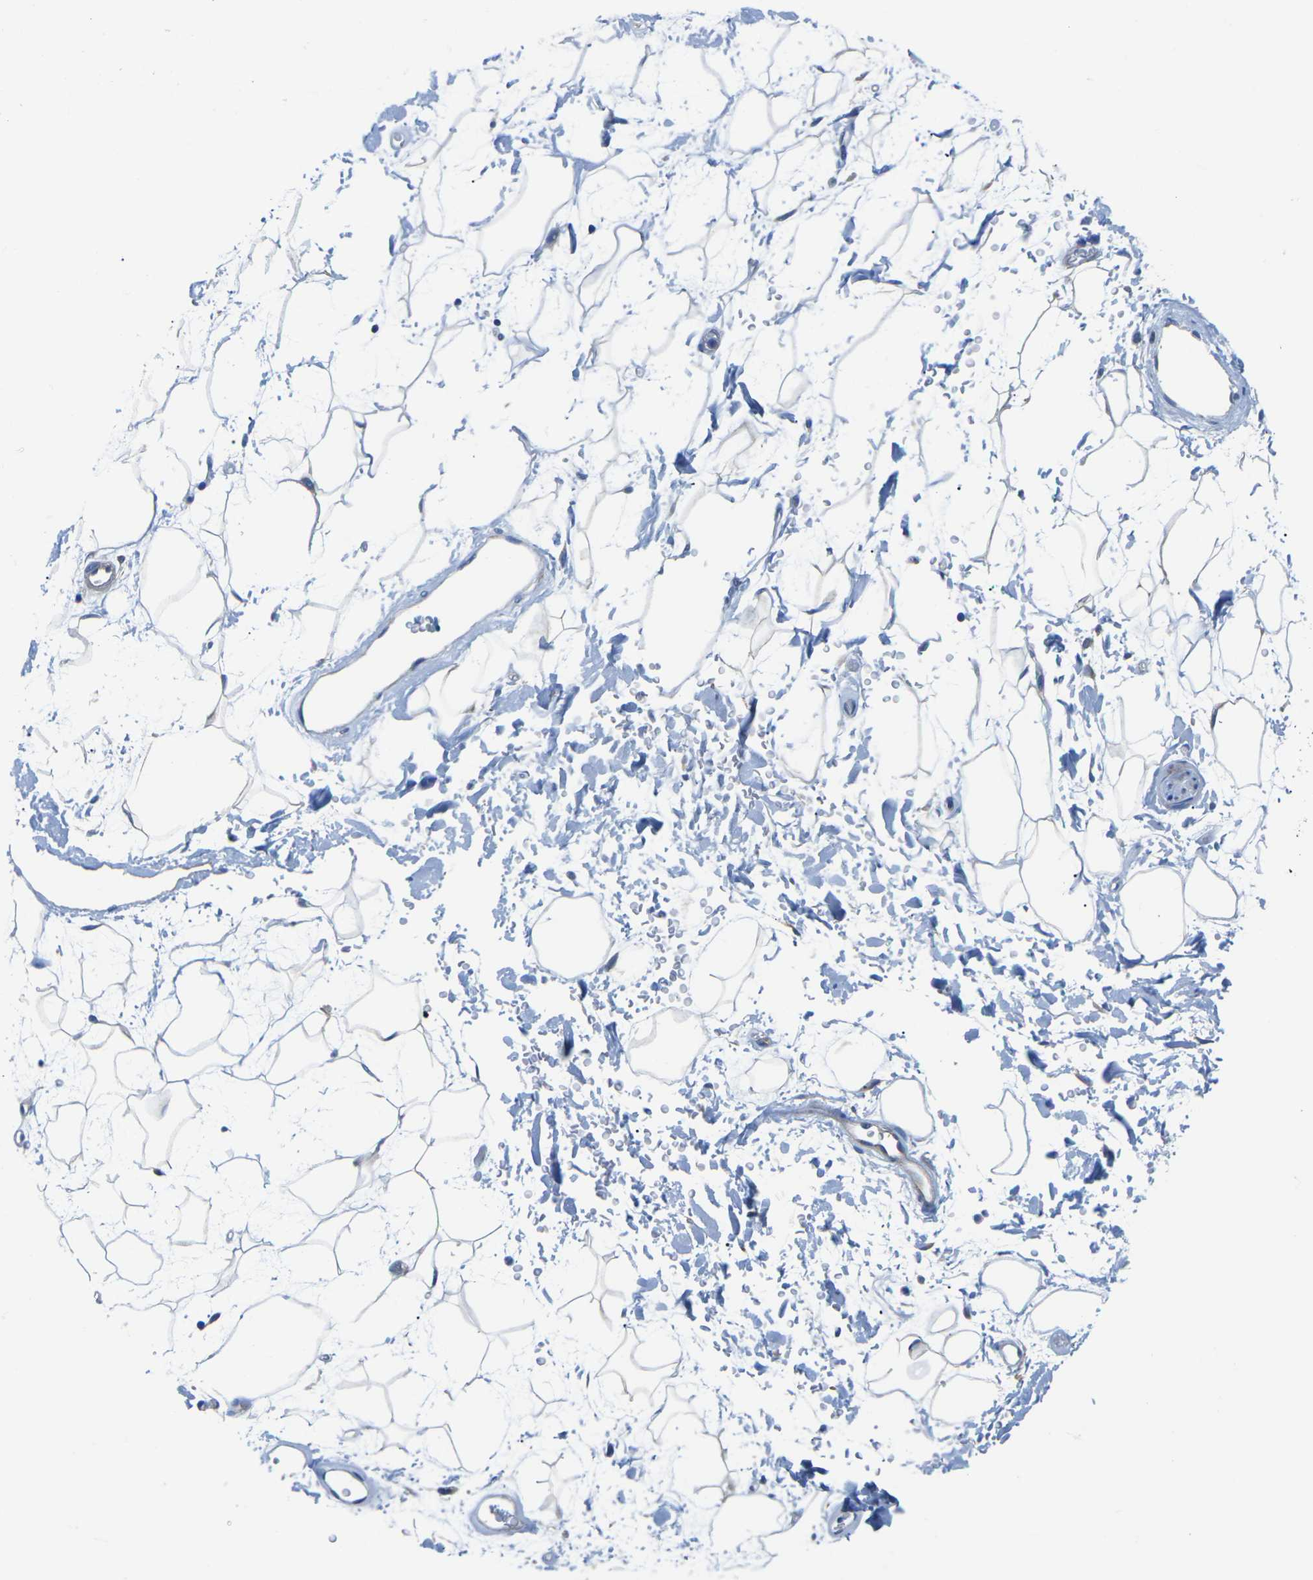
{"staining": {"intensity": "negative", "quantity": "none", "location": "none"}, "tissue": "adipose tissue", "cell_type": "Adipocytes", "image_type": "normal", "snomed": [{"axis": "morphology", "description": "Normal tissue, NOS"}, {"axis": "topography", "description": "Soft tissue"}], "caption": "A high-resolution image shows immunohistochemistry staining of normal adipose tissue, which shows no significant staining in adipocytes. (DAB (3,3'-diaminobenzidine) immunohistochemistry (IHC) with hematoxylin counter stain).", "gene": "DLG1", "patient": {"sex": "male", "age": 72}}